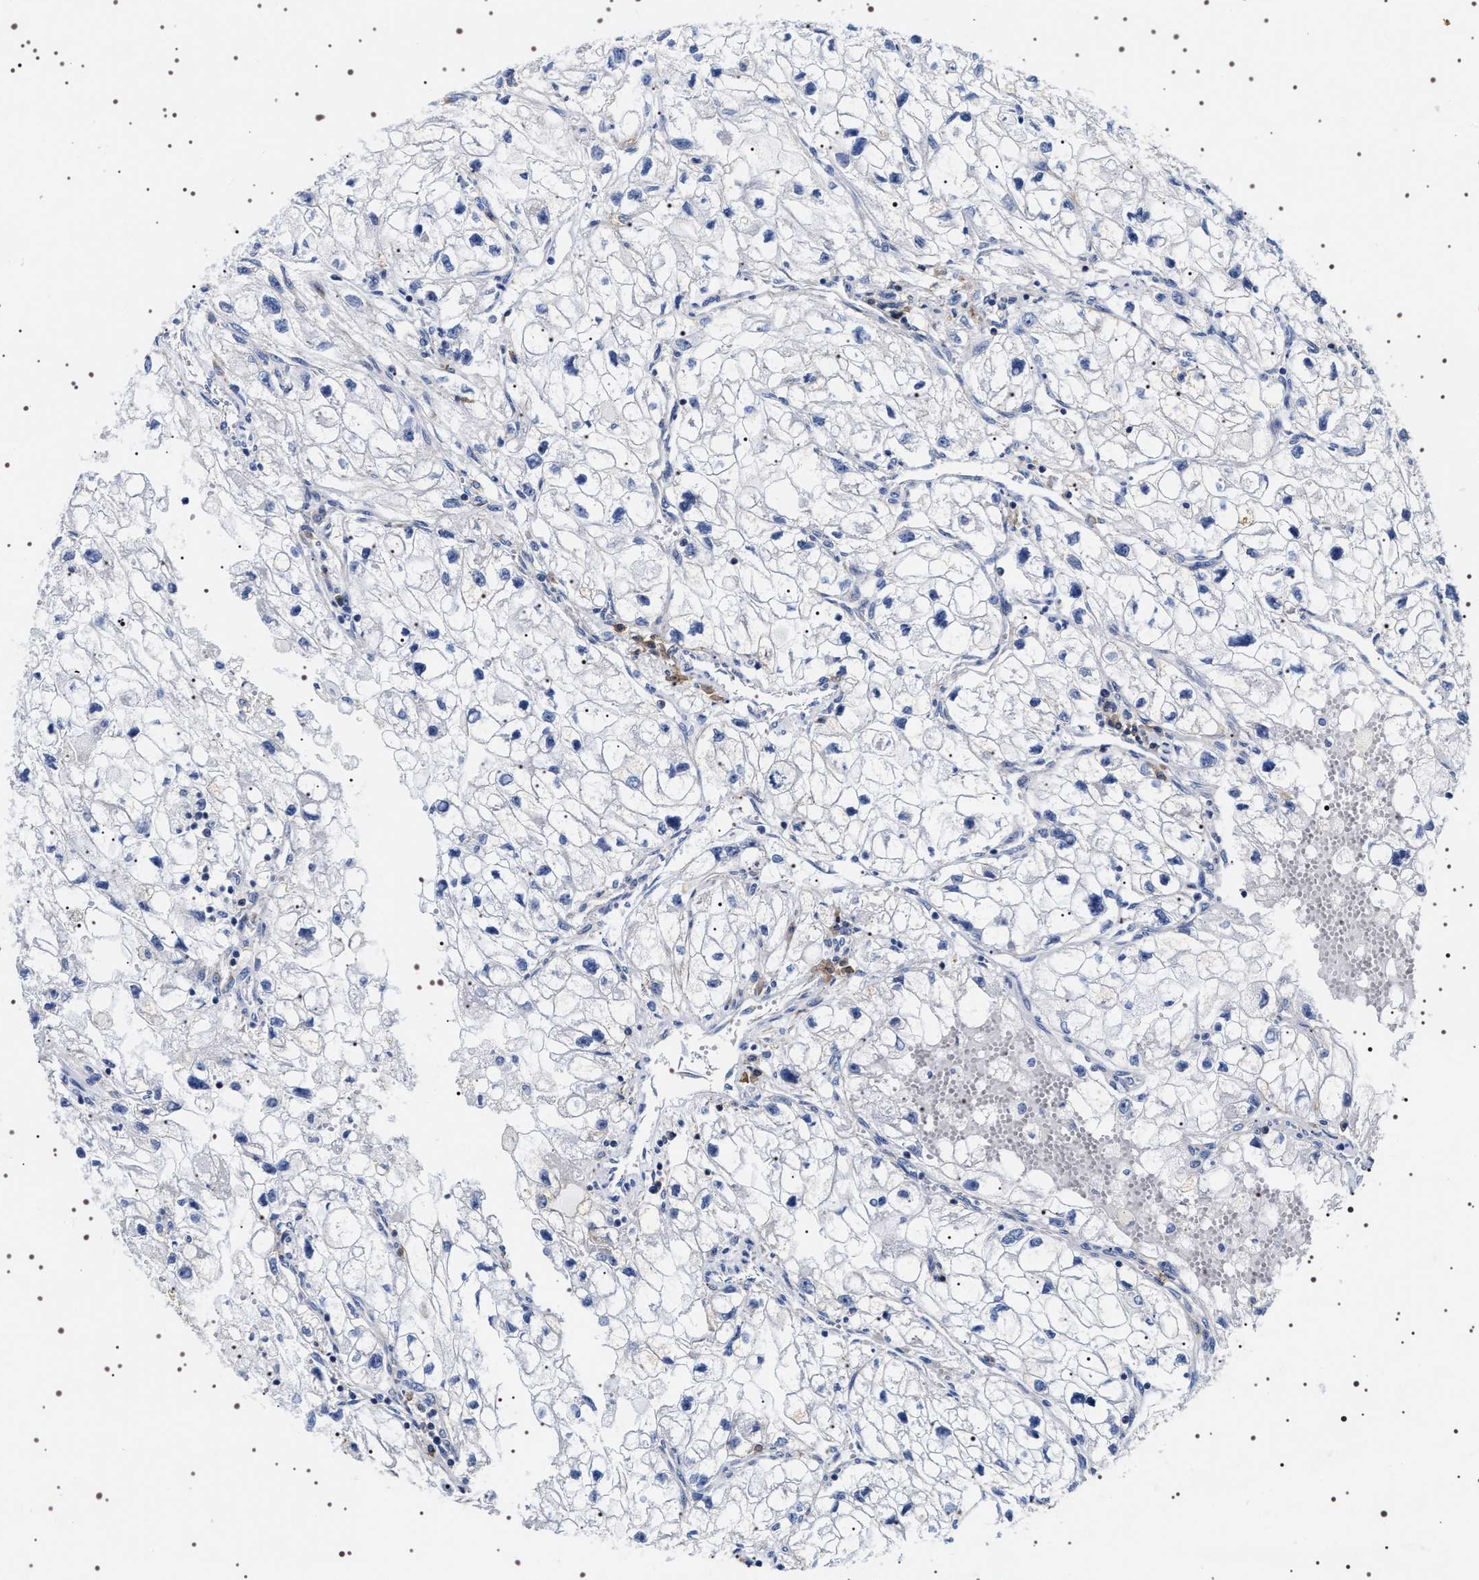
{"staining": {"intensity": "negative", "quantity": "none", "location": "none"}, "tissue": "renal cancer", "cell_type": "Tumor cells", "image_type": "cancer", "snomed": [{"axis": "morphology", "description": "Adenocarcinoma, NOS"}, {"axis": "topography", "description": "Kidney"}], "caption": "A high-resolution histopathology image shows IHC staining of renal cancer, which demonstrates no significant expression in tumor cells.", "gene": "SQLE", "patient": {"sex": "female", "age": 70}}